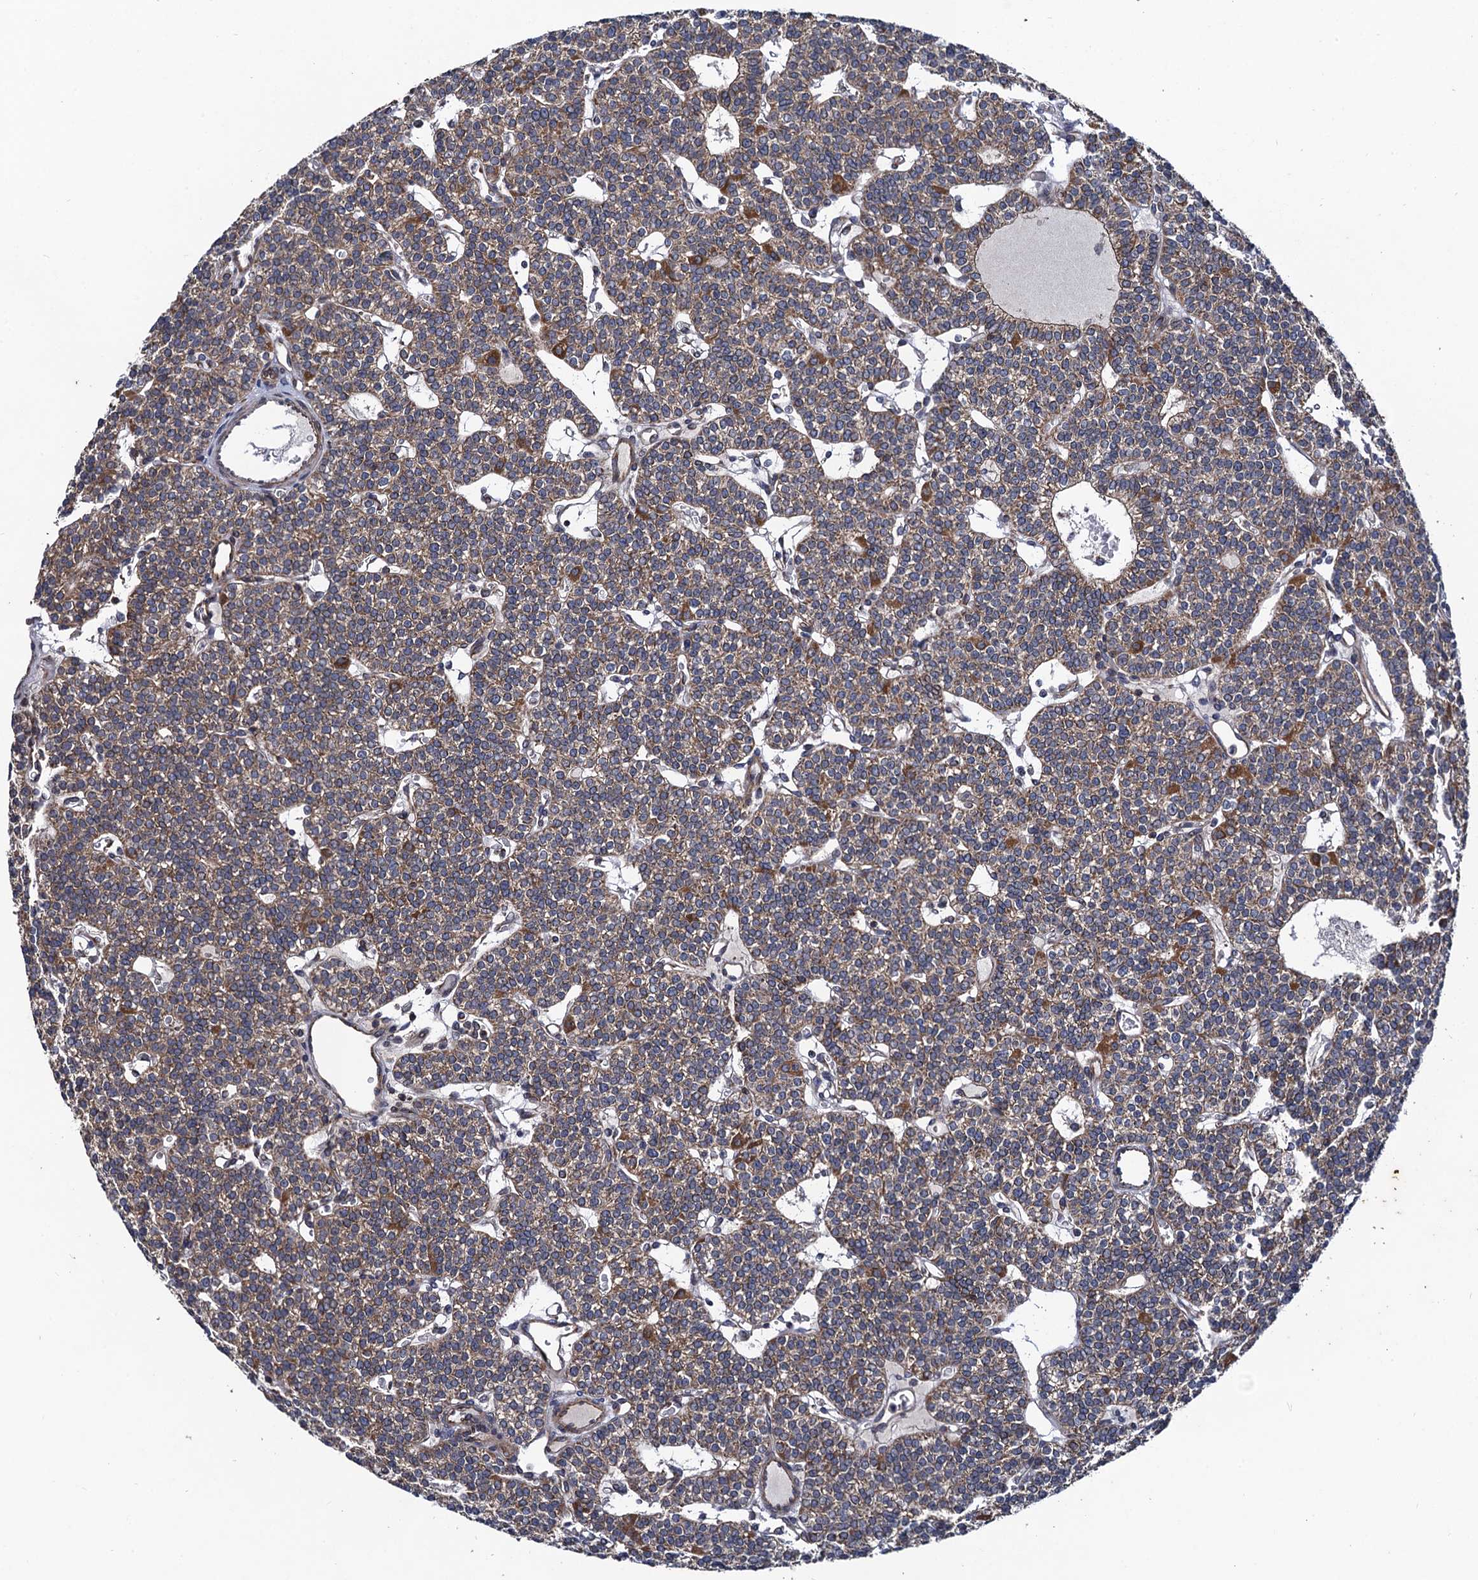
{"staining": {"intensity": "moderate", "quantity": ">75%", "location": "cytoplasmic/membranous"}, "tissue": "parathyroid gland", "cell_type": "Glandular cells", "image_type": "normal", "snomed": [{"axis": "morphology", "description": "Normal tissue, NOS"}, {"axis": "topography", "description": "Parathyroid gland"}], "caption": "The photomicrograph displays a brown stain indicating the presence of a protein in the cytoplasmic/membranous of glandular cells in parathyroid gland. (Brightfield microscopy of DAB IHC at high magnification).", "gene": "DYDC1", "patient": {"sex": "male", "age": 83}}